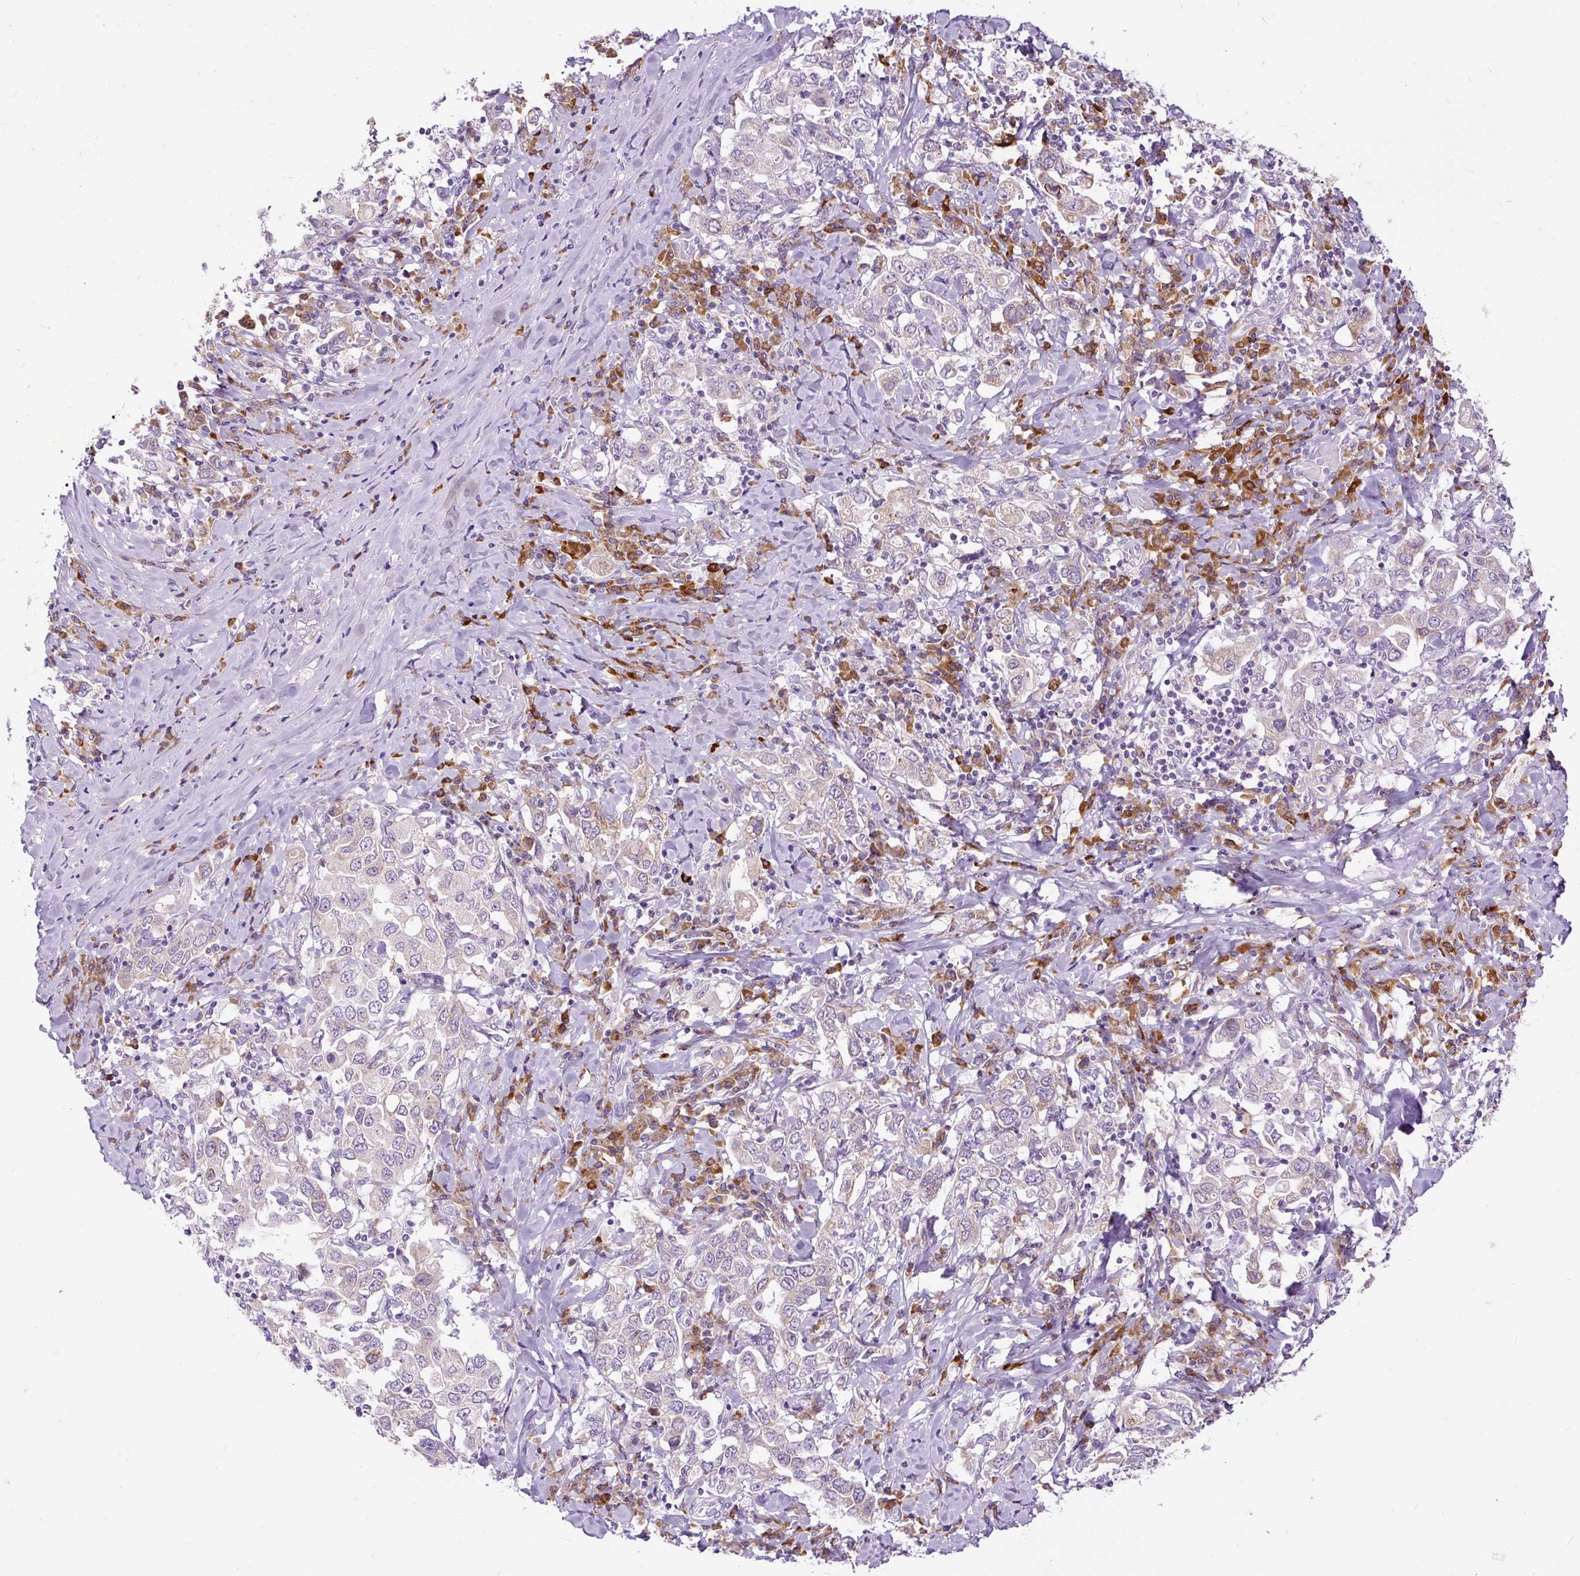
{"staining": {"intensity": "moderate", "quantity": "<25%", "location": "cytoplasmic/membranous"}, "tissue": "stomach cancer", "cell_type": "Tumor cells", "image_type": "cancer", "snomed": [{"axis": "morphology", "description": "Adenocarcinoma, NOS"}, {"axis": "topography", "description": "Stomach, upper"}], "caption": "Stomach cancer was stained to show a protein in brown. There is low levels of moderate cytoplasmic/membranous expression in about <25% of tumor cells.", "gene": "FMC1", "patient": {"sex": "male", "age": 62}}